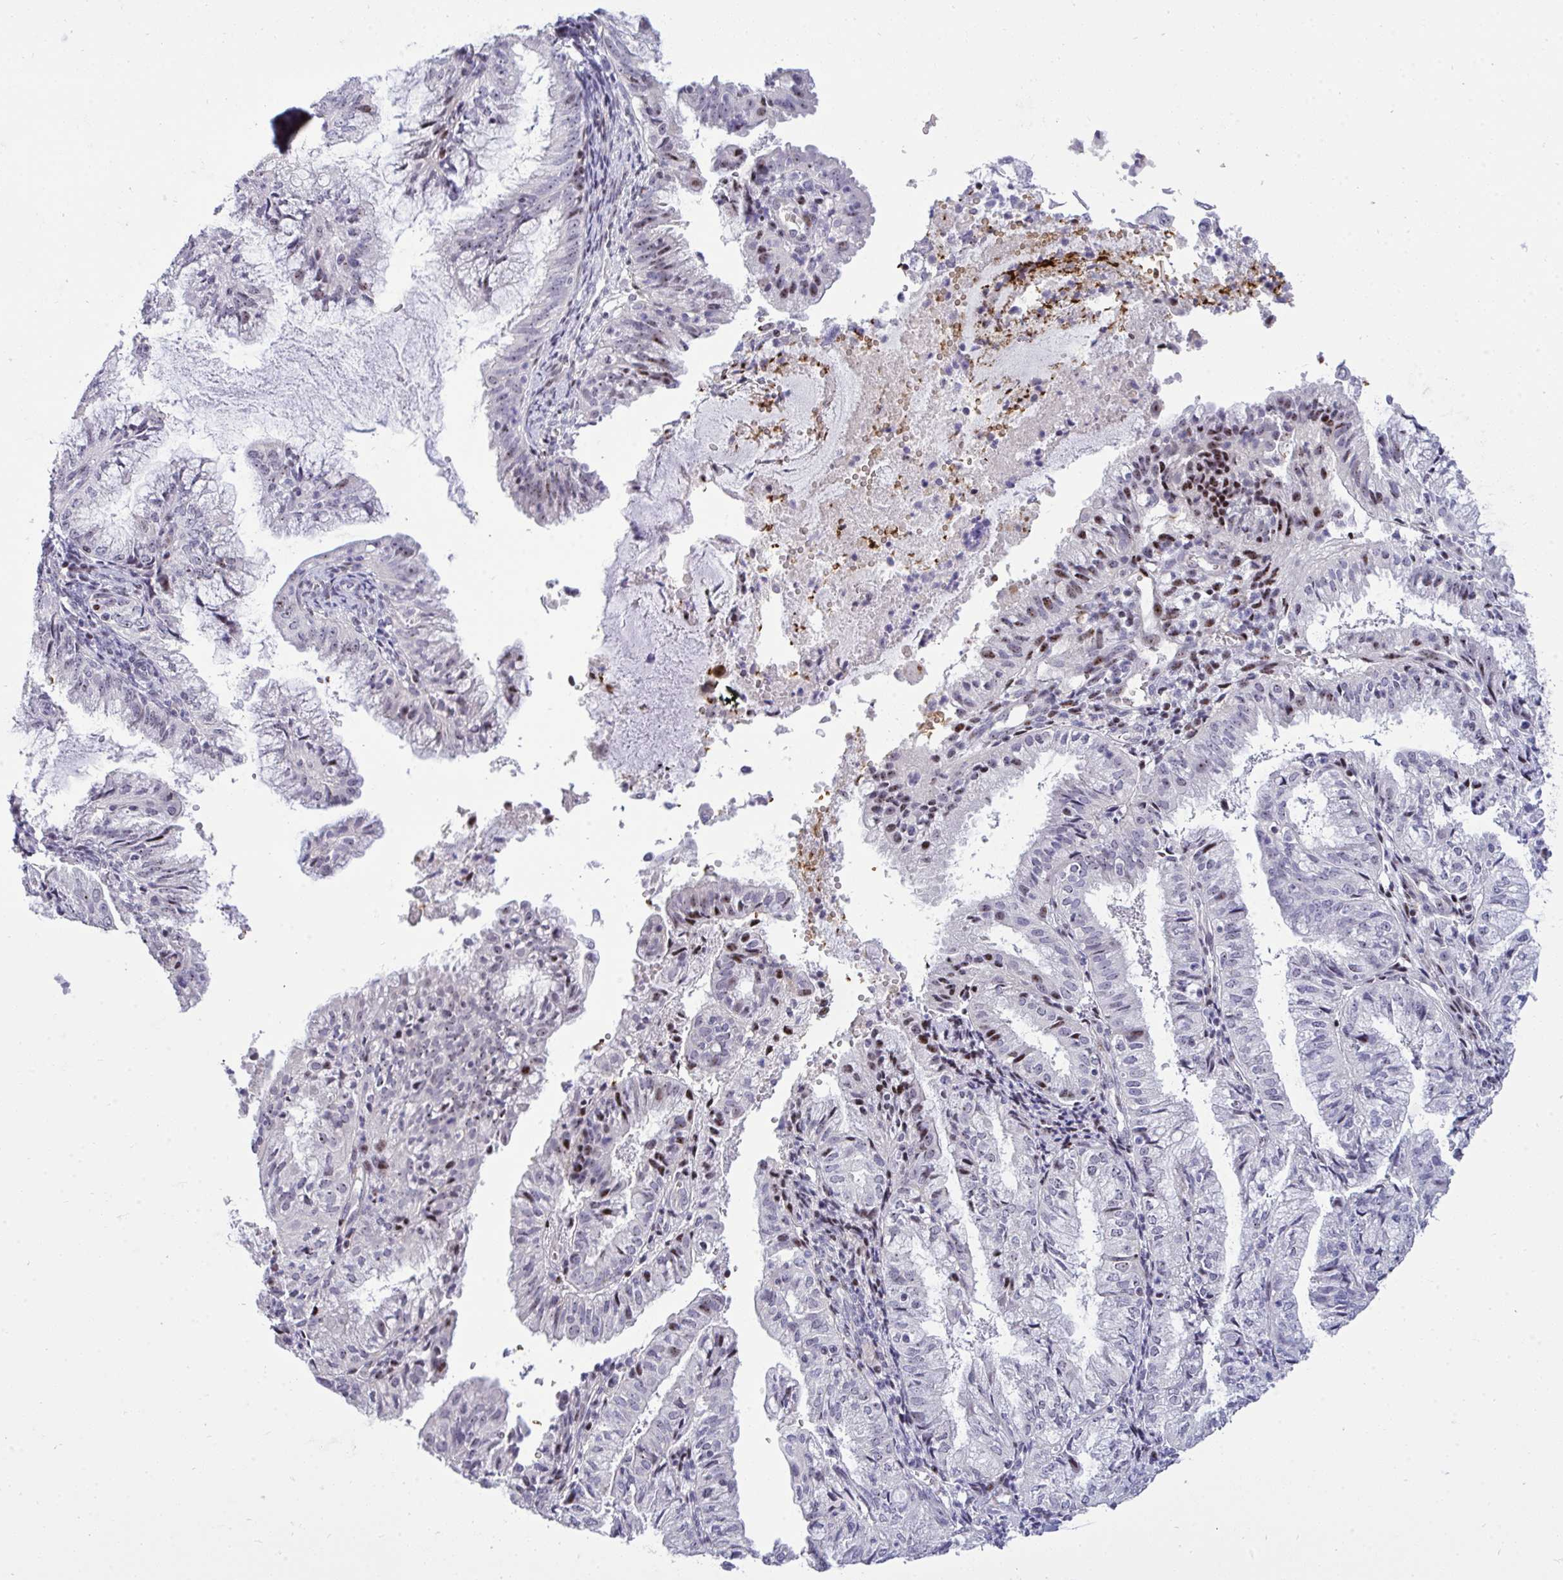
{"staining": {"intensity": "moderate", "quantity": "<25%", "location": "nuclear"}, "tissue": "endometrial cancer", "cell_type": "Tumor cells", "image_type": "cancer", "snomed": [{"axis": "morphology", "description": "Adenocarcinoma, NOS"}, {"axis": "topography", "description": "Endometrium"}], "caption": "Endometrial cancer stained for a protein shows moderate nuclear positivity in tumor cells.", "gene": "PLPPR3", "patient": {"sex": "female", "age": 55}}